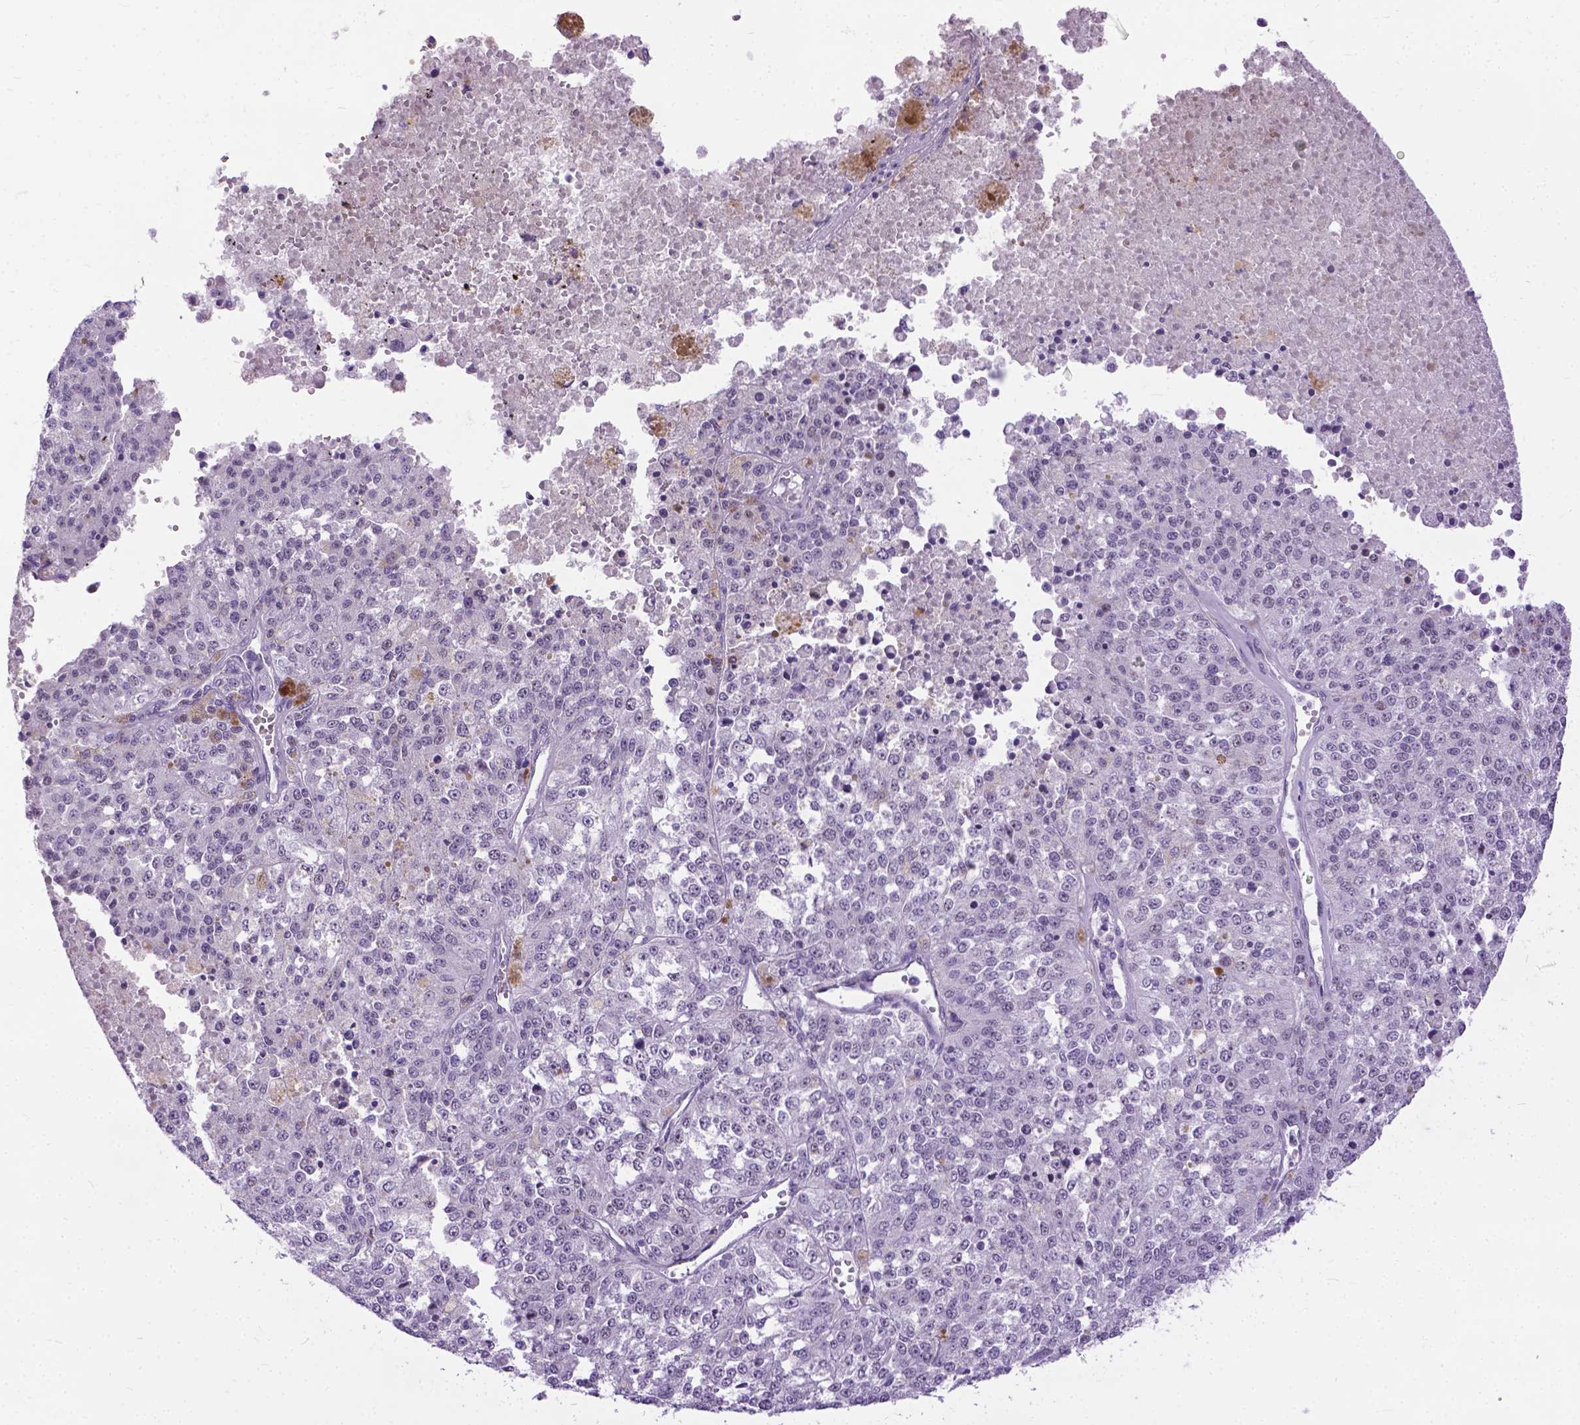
{"staining": {"intensity": "negative", "quantity": "none", "location": "none"}, "tissue": "melanoma", "cell_type": "Tumor cells", "image_type": "cancer", "snomed": [{"axis": "morphology", "description": "Malignant melanoma, Metastatic site"}, {"axis": "topography", "description": "Lymph node"}], "caption": "A histopathology image of human melanoma is negative for staining in tumor cells.", "gene": "PROB1", "patient": {"sex": "female", "age": 64}}